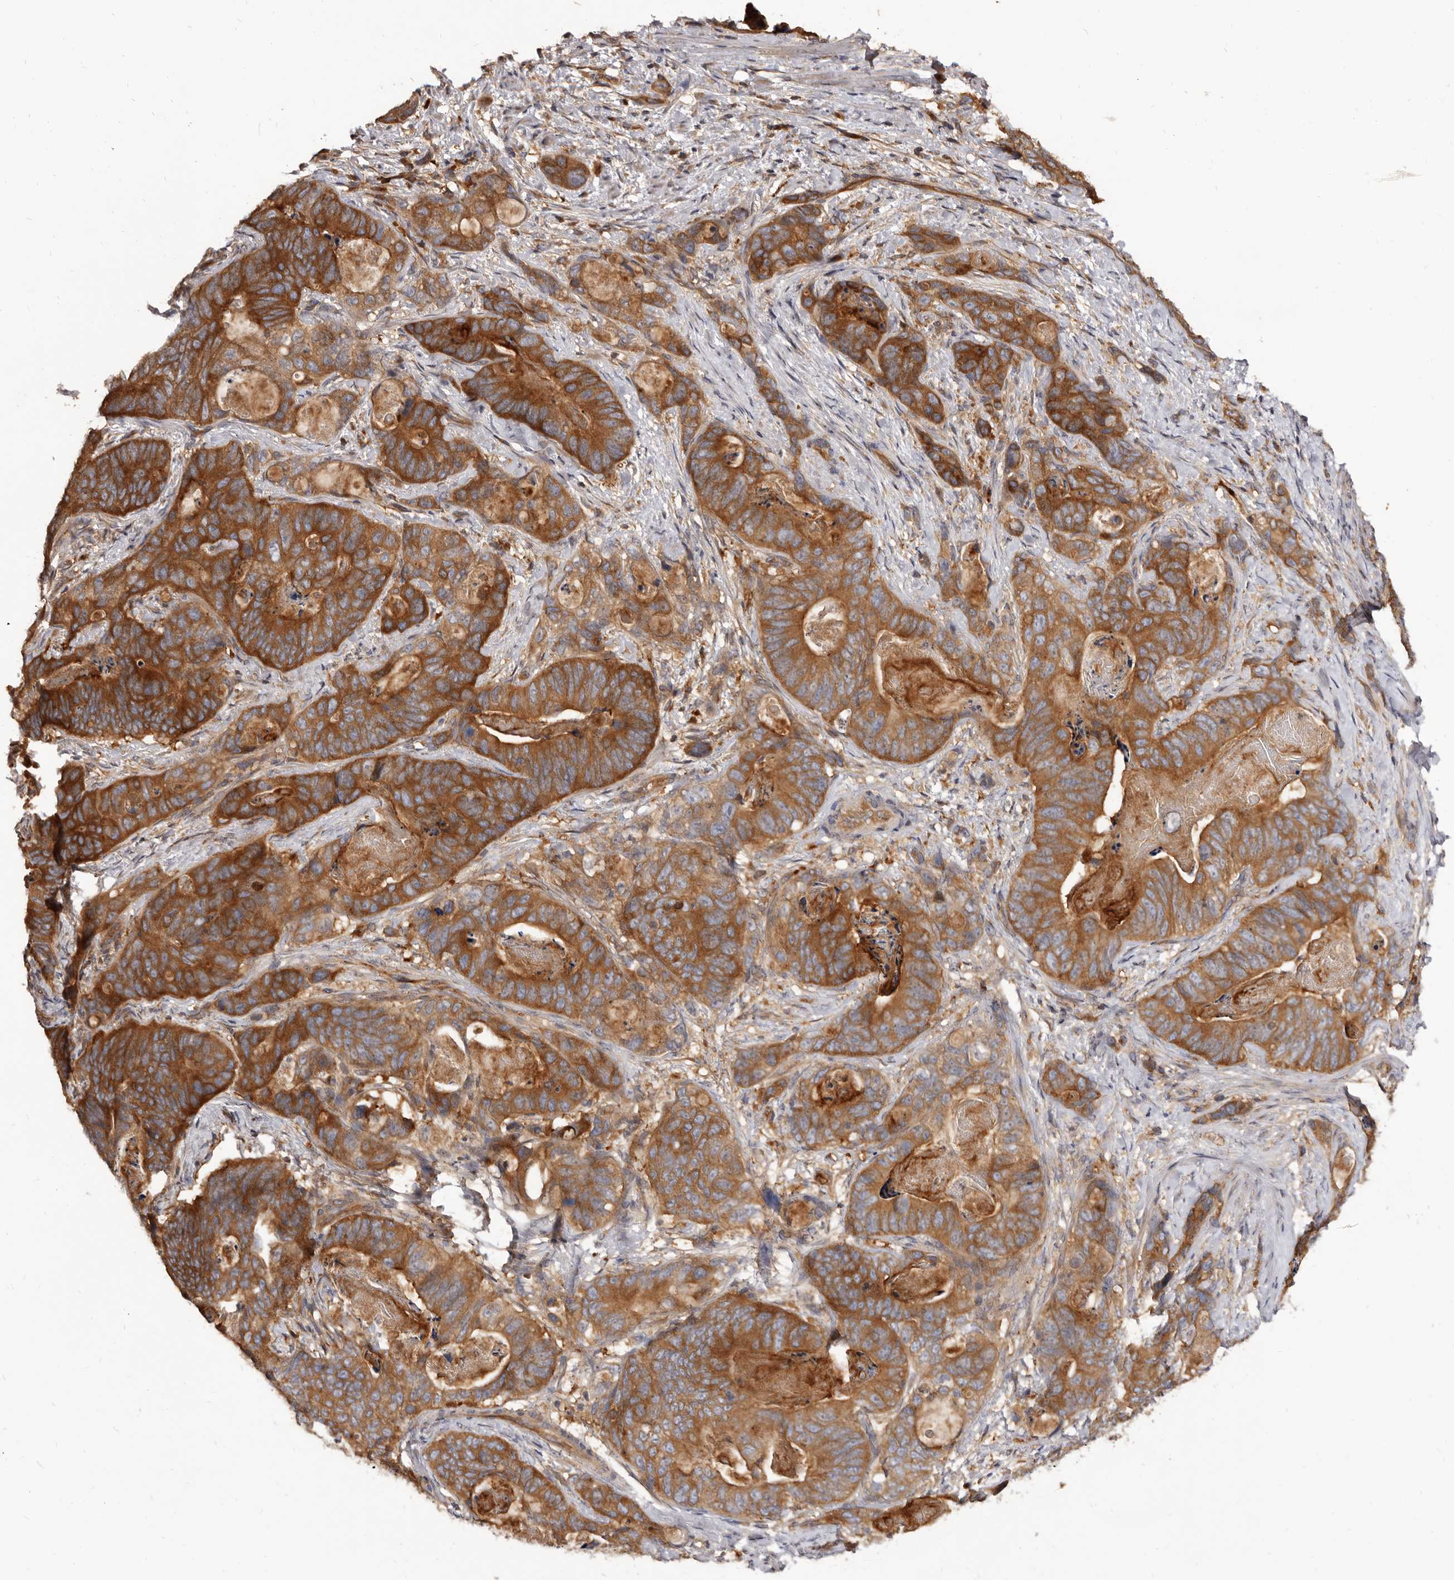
{"staining": {"intensity": "strong", "quantity": ">75%", "location": "cytoplasmic/membranous"}, "tissue": "stomach cancer", "cell_type": "Tumor cells", "image_type": "cancer", "snomed": [{"axis": "morphology", "description": "Normal tissue, NOS"}, {"axis": "morphology", "description": "Adenocarcinoma, NOS"}, {"axis": "topography", "description": "Stomach"}], "caption": "Immunohistochemical staining of human stomach cancer demonstrates high levels of strong cytoplasmic/membranous staining in approximately >75% of tumor cells.", "gene": "ADAMTS20", "patient": {"sex": "female", "age": 89}}